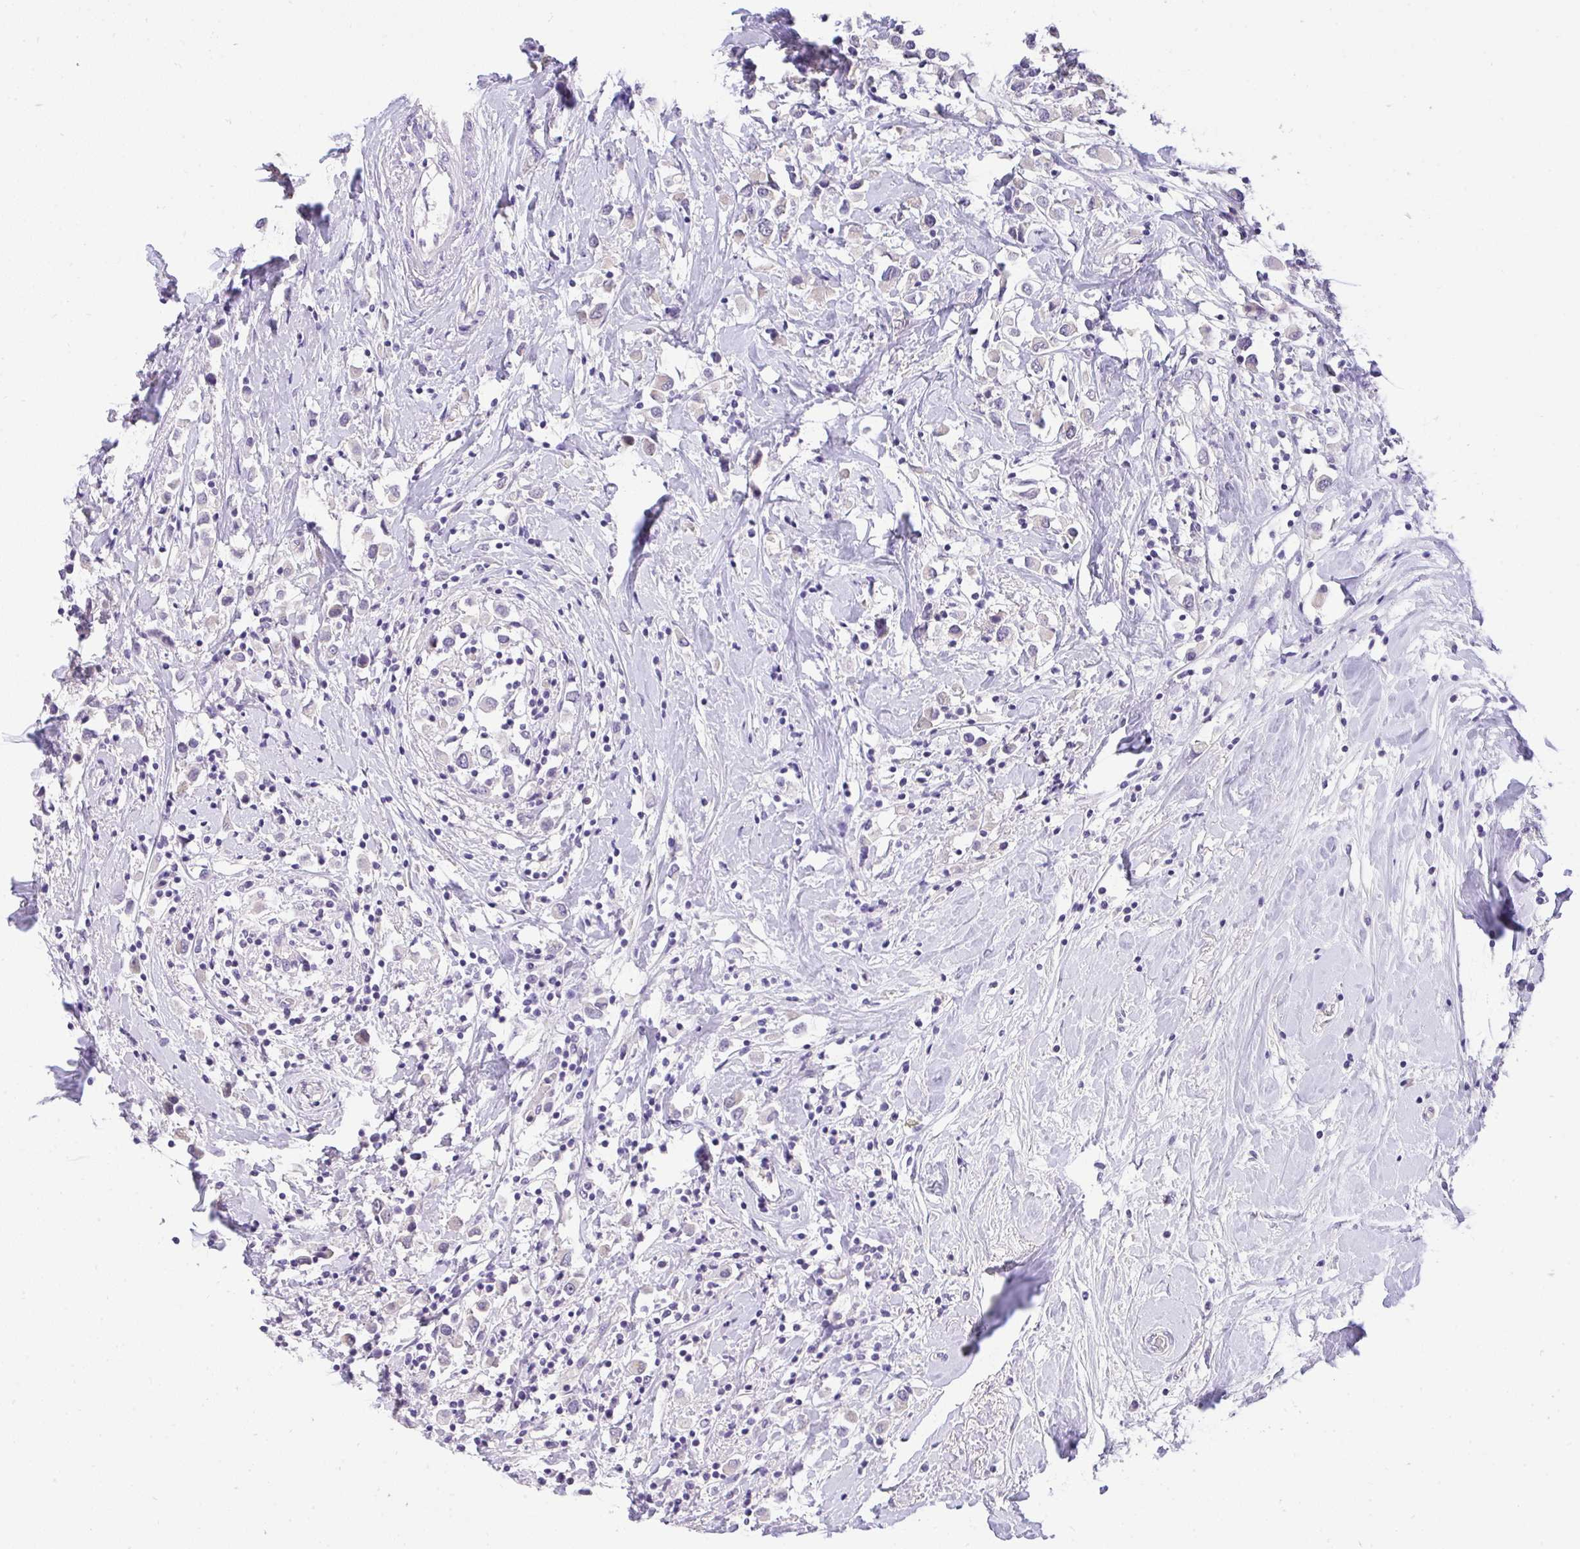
{"staining": {"intensity": "negative", "quantity": "none", "location": "none"}, "tissue": "breast cancer", "cell_type": "Tumor cells", "image_type": "cancer", "snomed": [{"axis": "morphology", "description": "Duct carcinoma"}, {"axis": "topography", "description": "Breast"}], "caption": "Immunohistochemistry of human breast cancer (intraductal carcinoma) shows no positivity in tumor cells.", "gene": "VGLL3", "patient": {"sex": "female", "age": 61}}